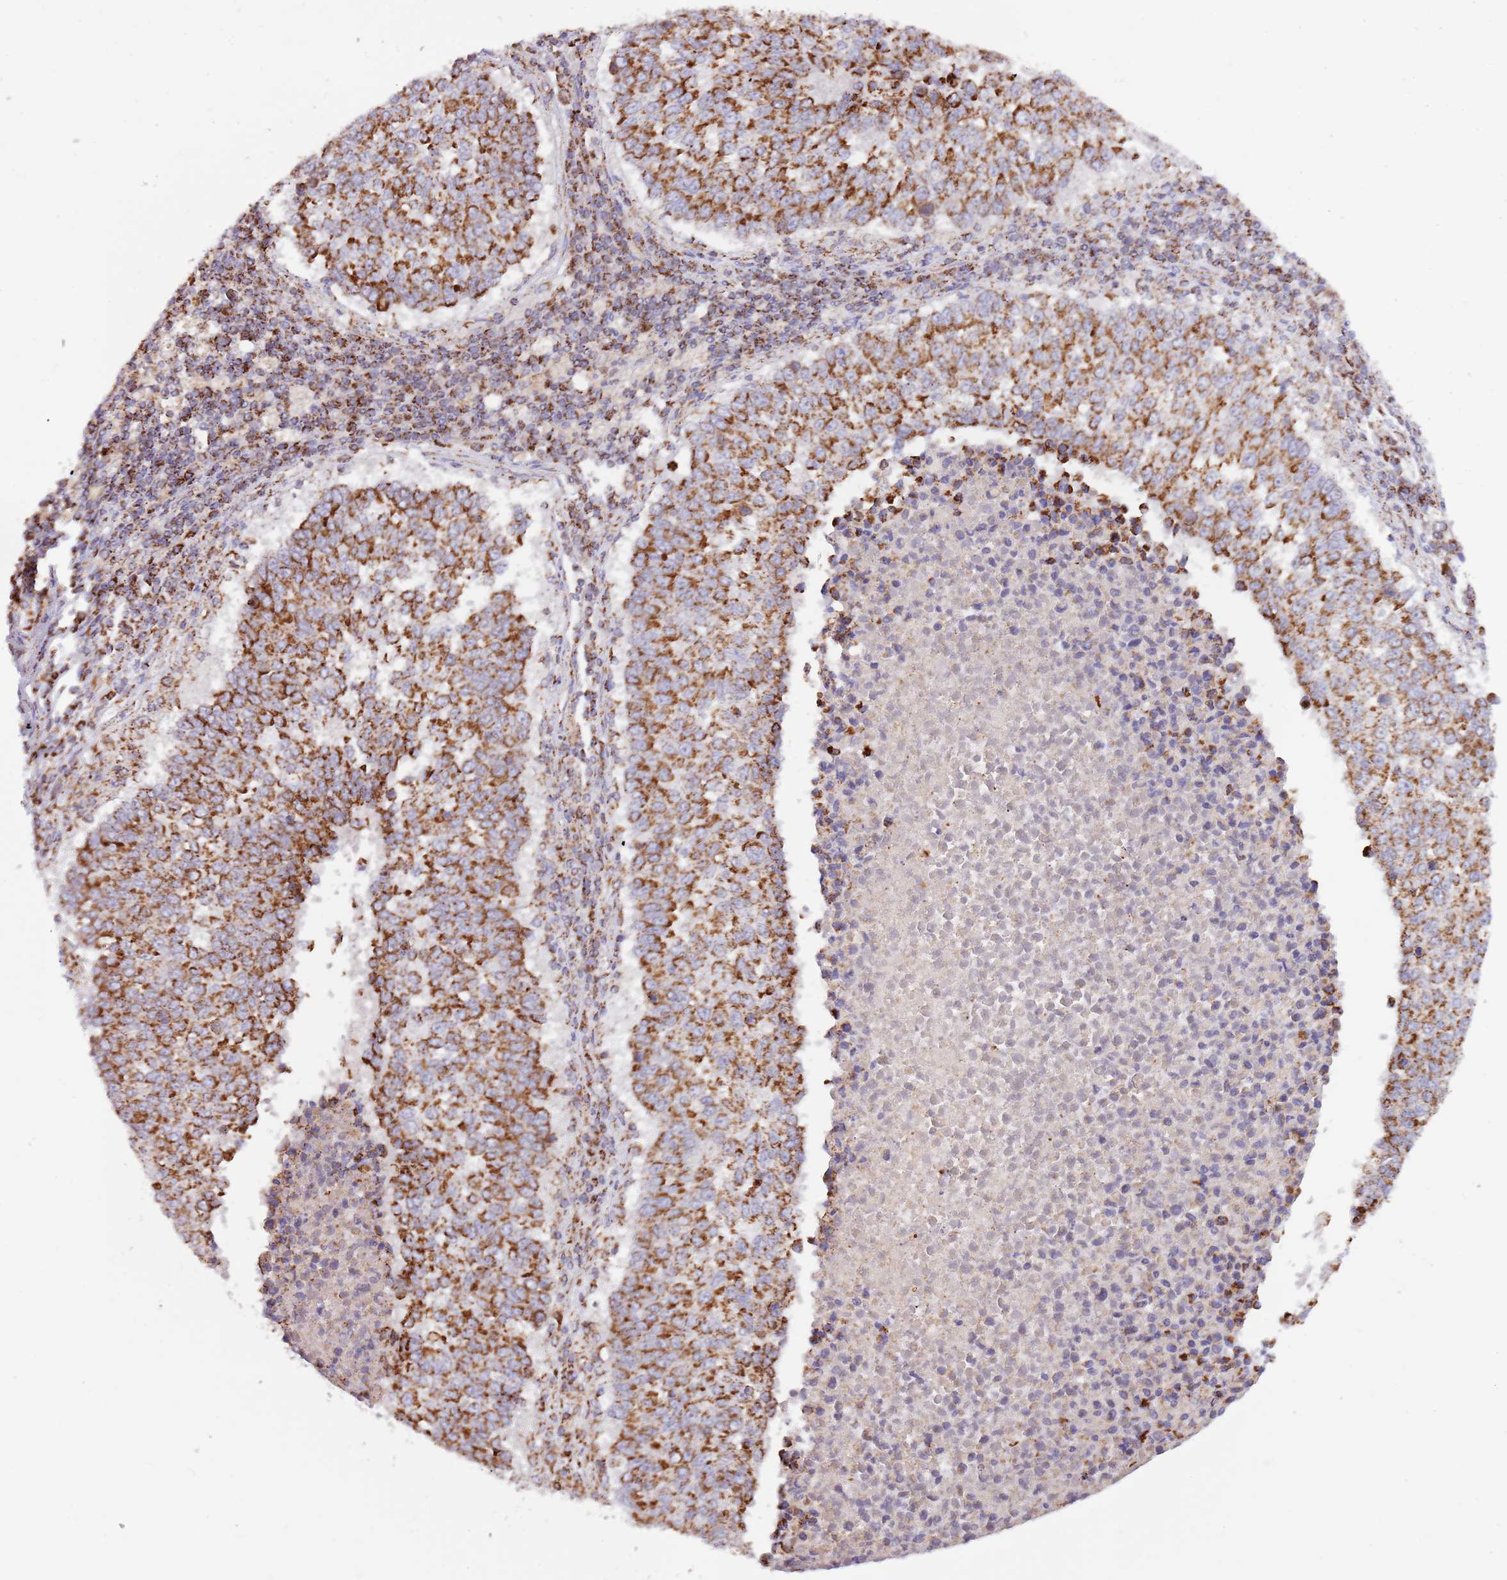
{"staining": {"intensity": "strong", "quantity": ">75%", "location": "cytoplasmic/membranous"}, "tissue": "lung cancer", "cell_type": "Tumor cells", "image_type": "cancer", "snomed": [{"axis": "morphology", "description": "Squamous cell carcinoma, NOS"}, {"axis": "topography", "description": "Lung"}], "caption": "Strong cytoplasmic/membranous positivity for a protein is identified in about >75% of tumor cells of squamous cell carcinoma (lung) using immunohistochemistry.", "gene": "LHX6", "patient": {"sex": "male", "age": 73}}